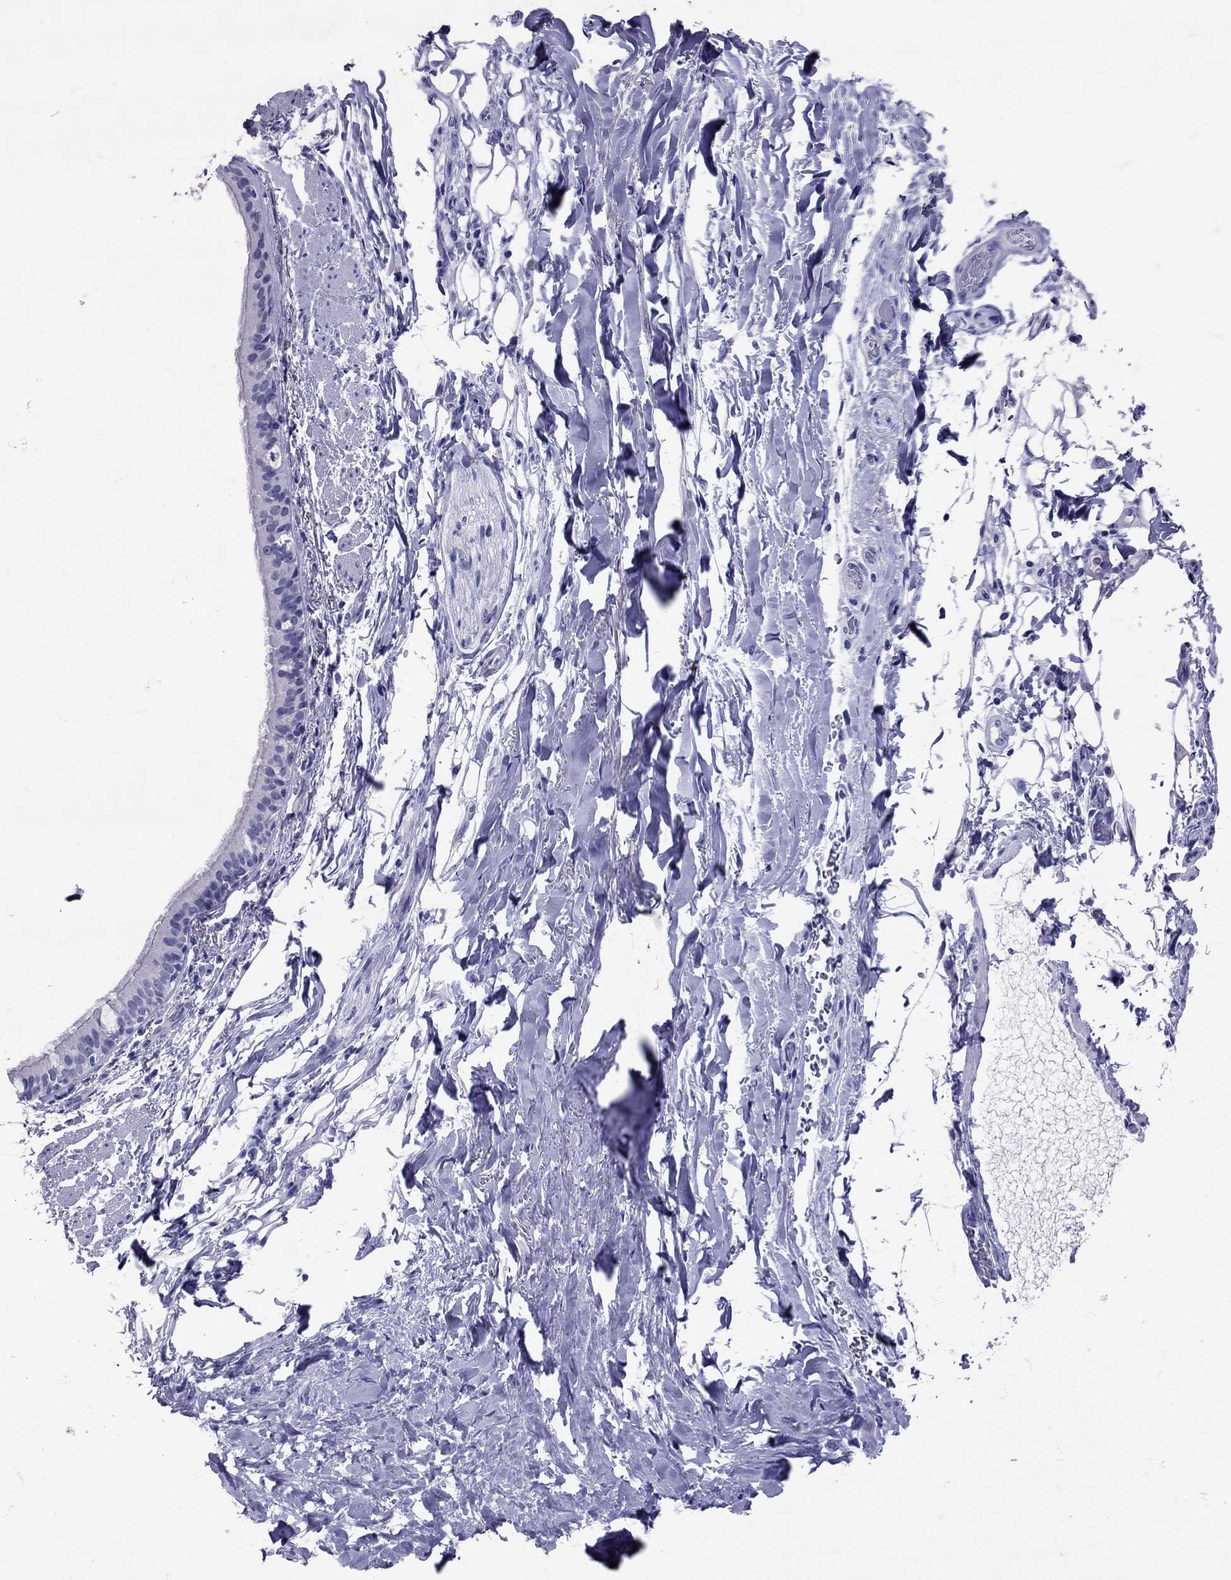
{"staining": {"intensity": "negative", "quantity": "none", "location": "none"}, "tissue": "bronchus", "cell_type": "Respiratory epithelial cells", "image_type": "normal", "snomed": [{"axis": "morphology", "description": "Normal tissue, NOS"}, {"axis": "morphology", "description": "Squamous cell carcinoma, NOS"}, {"axis": "topography", "description": "Bronchus"}, {"axis": "topography", "description": "Lung"}], "caption": "High power microscopy histopathology image of an IHC histopathology image of normal bronchus, revealing no significant expression in respiratory epithelial cells. Brightfield microscopy of immunohistochemistry (IHC) stained with DAB (3,3'-diaminobenzidine) (brown) and hematoxylin (blue), captured at high magnification.", "gene": "AVP", "patient": {"sex": "male", "age": 69}}